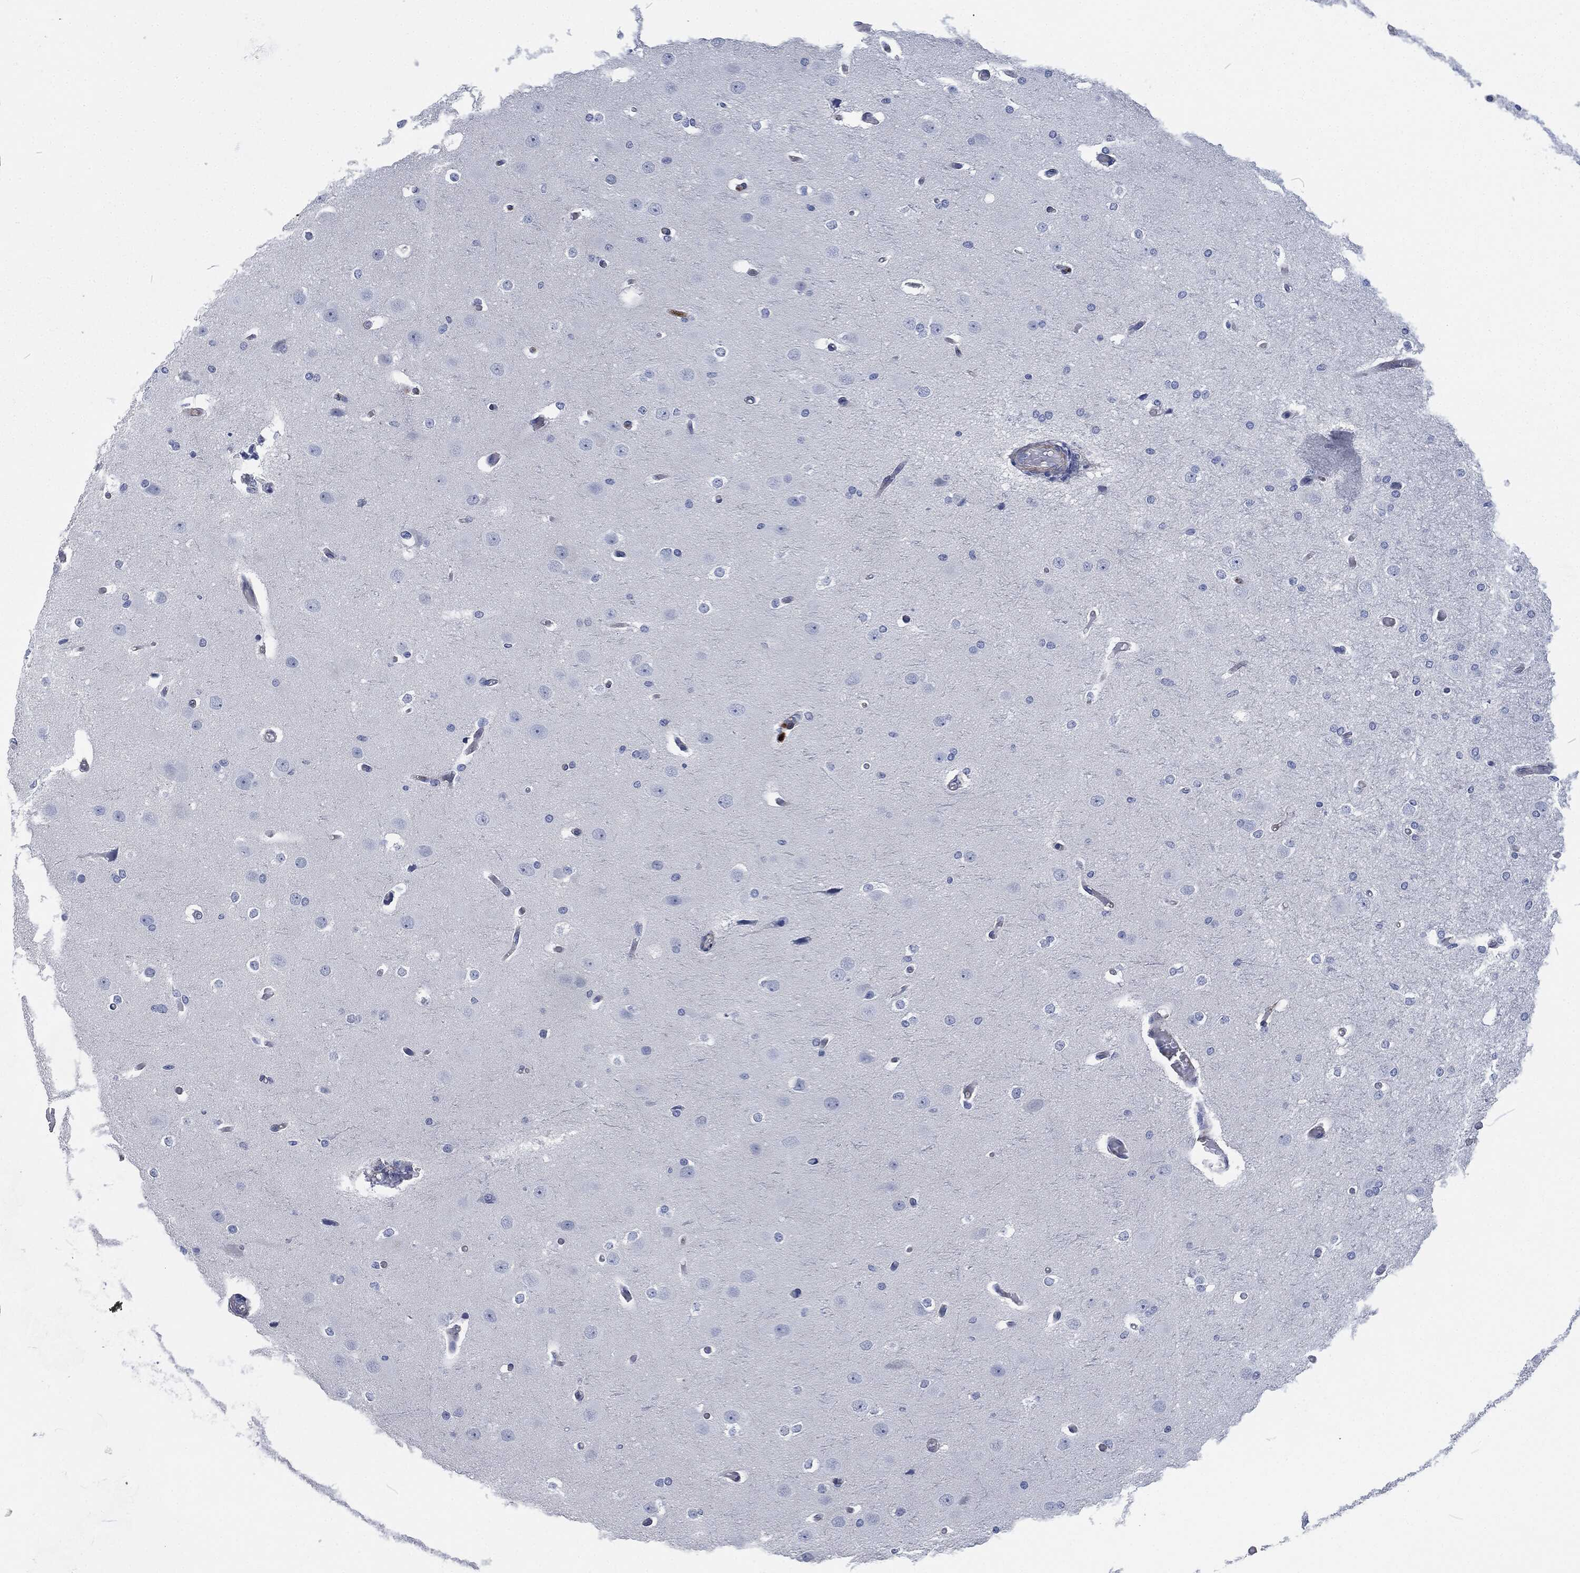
{"staining": {"intensity": "negative", "quantity": "none", "location": "none"}, "tissue": "cerebral cortex", "cell_type": "Endothelial cells", "image_type": "normal", "snomed": [{"axis": "morphology", "description": "Normal tissue, NOS"}, {"axis": "morphology", "description": "Inflammation, NOS"}, {"axis": "topography", "description": "Cerebral cortex"}], "caption": "Protein analysis of normal cerebral cortex reveals no significant positivity in endothelial cells. (DAB immunohistochemistry with hematoxylin counter stain).", "gene": "MPO", "patient": {"sex": "male", "age": 6}}